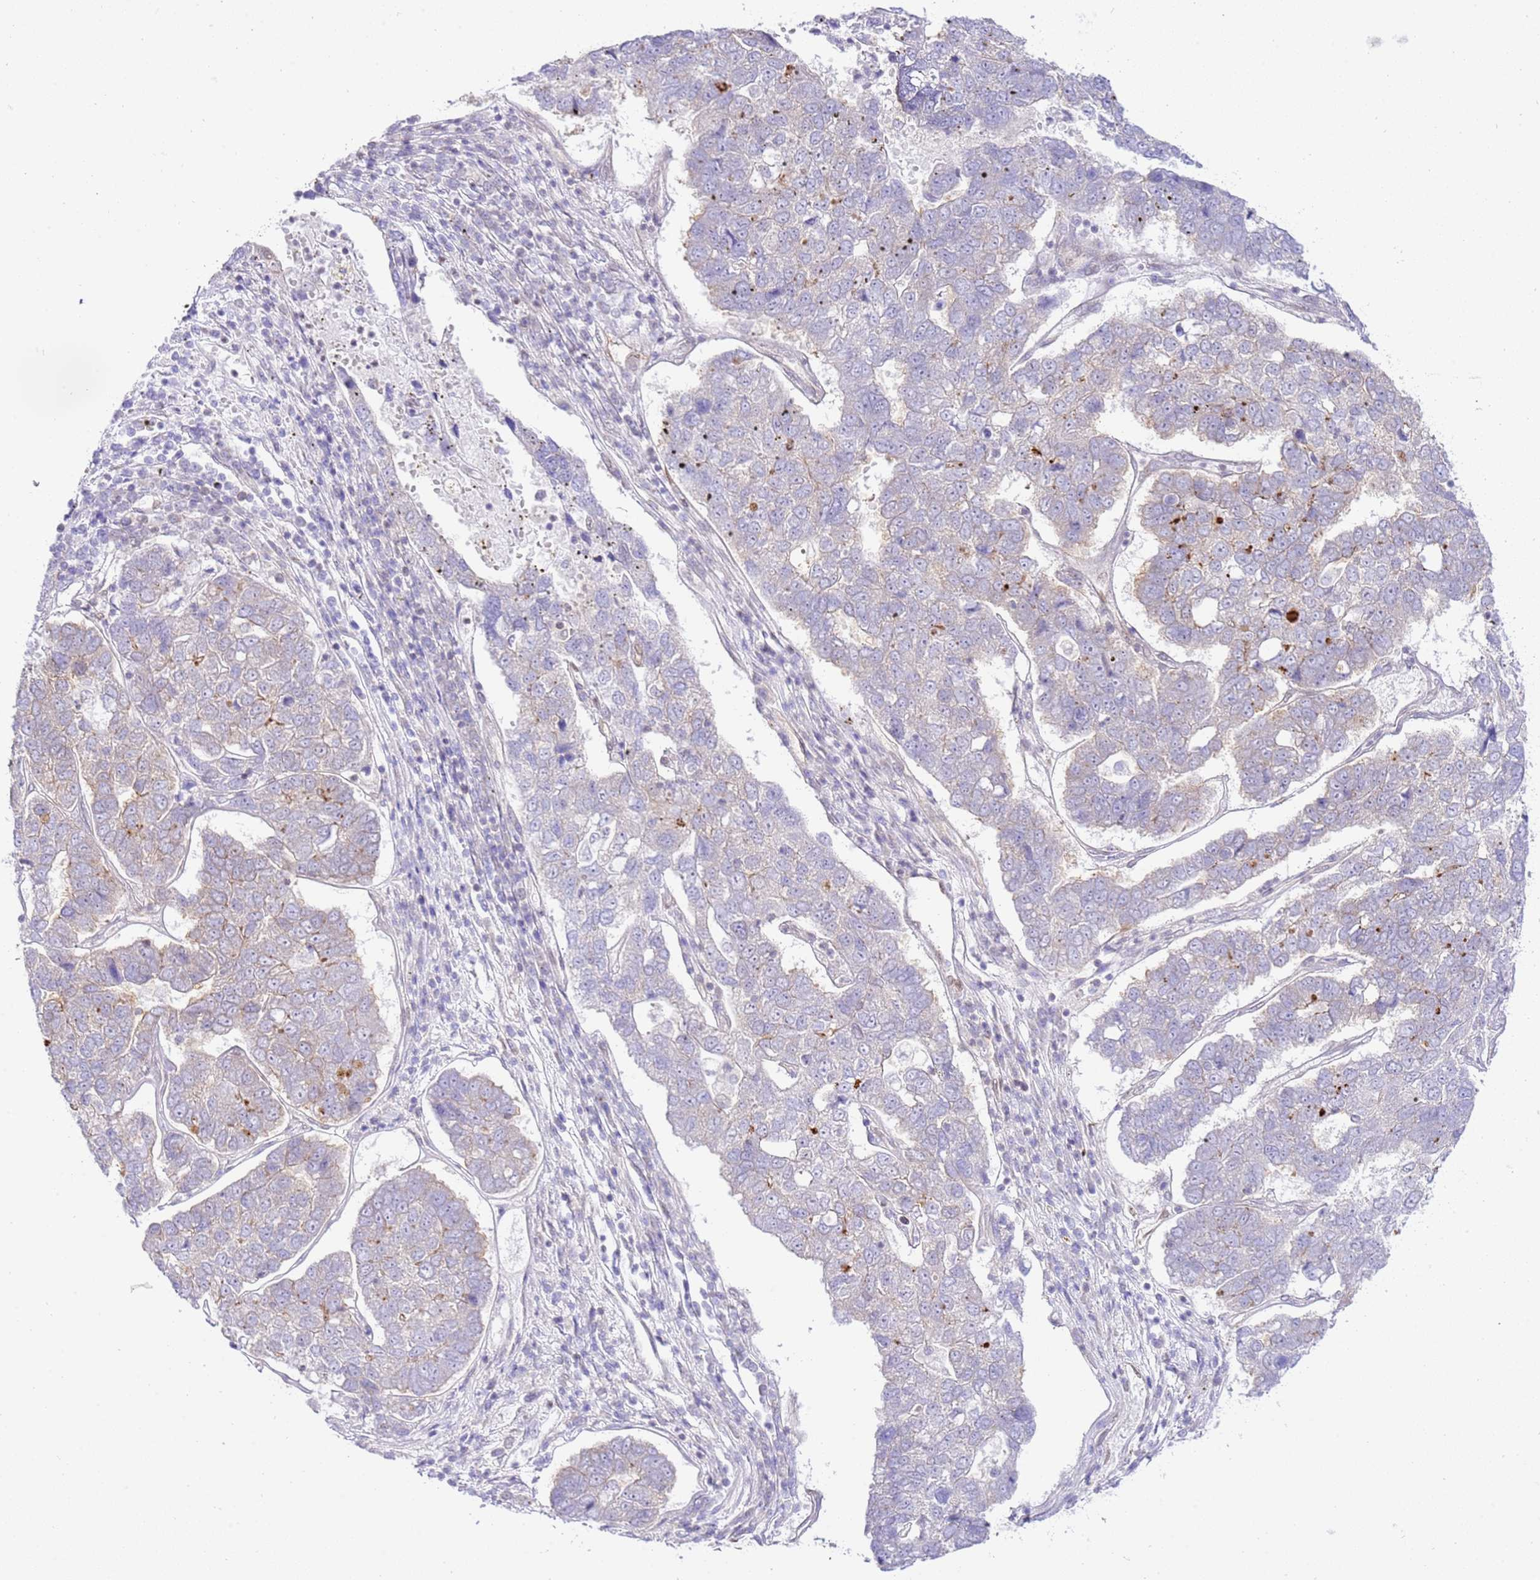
{"staining": {"intensity": "negative", "quantity": "none", "location": "none"}, "tissue": "pancreatic cancer", "cell_type": "Tumor cells", "image_type": "cancer", "snomed": [{"axis": "morphology", "description": "Adenocarcinoma, NOS"}, {"axis": "topography", "description": "Pancreas"}], "caption": "Pancreatic cancer (adenocarcinoma) was stained to show a protein in brown. There is no significant expression in tumor cells.", "gene": "TRIM37", "patient": {"sex": "female", "age": 61}}